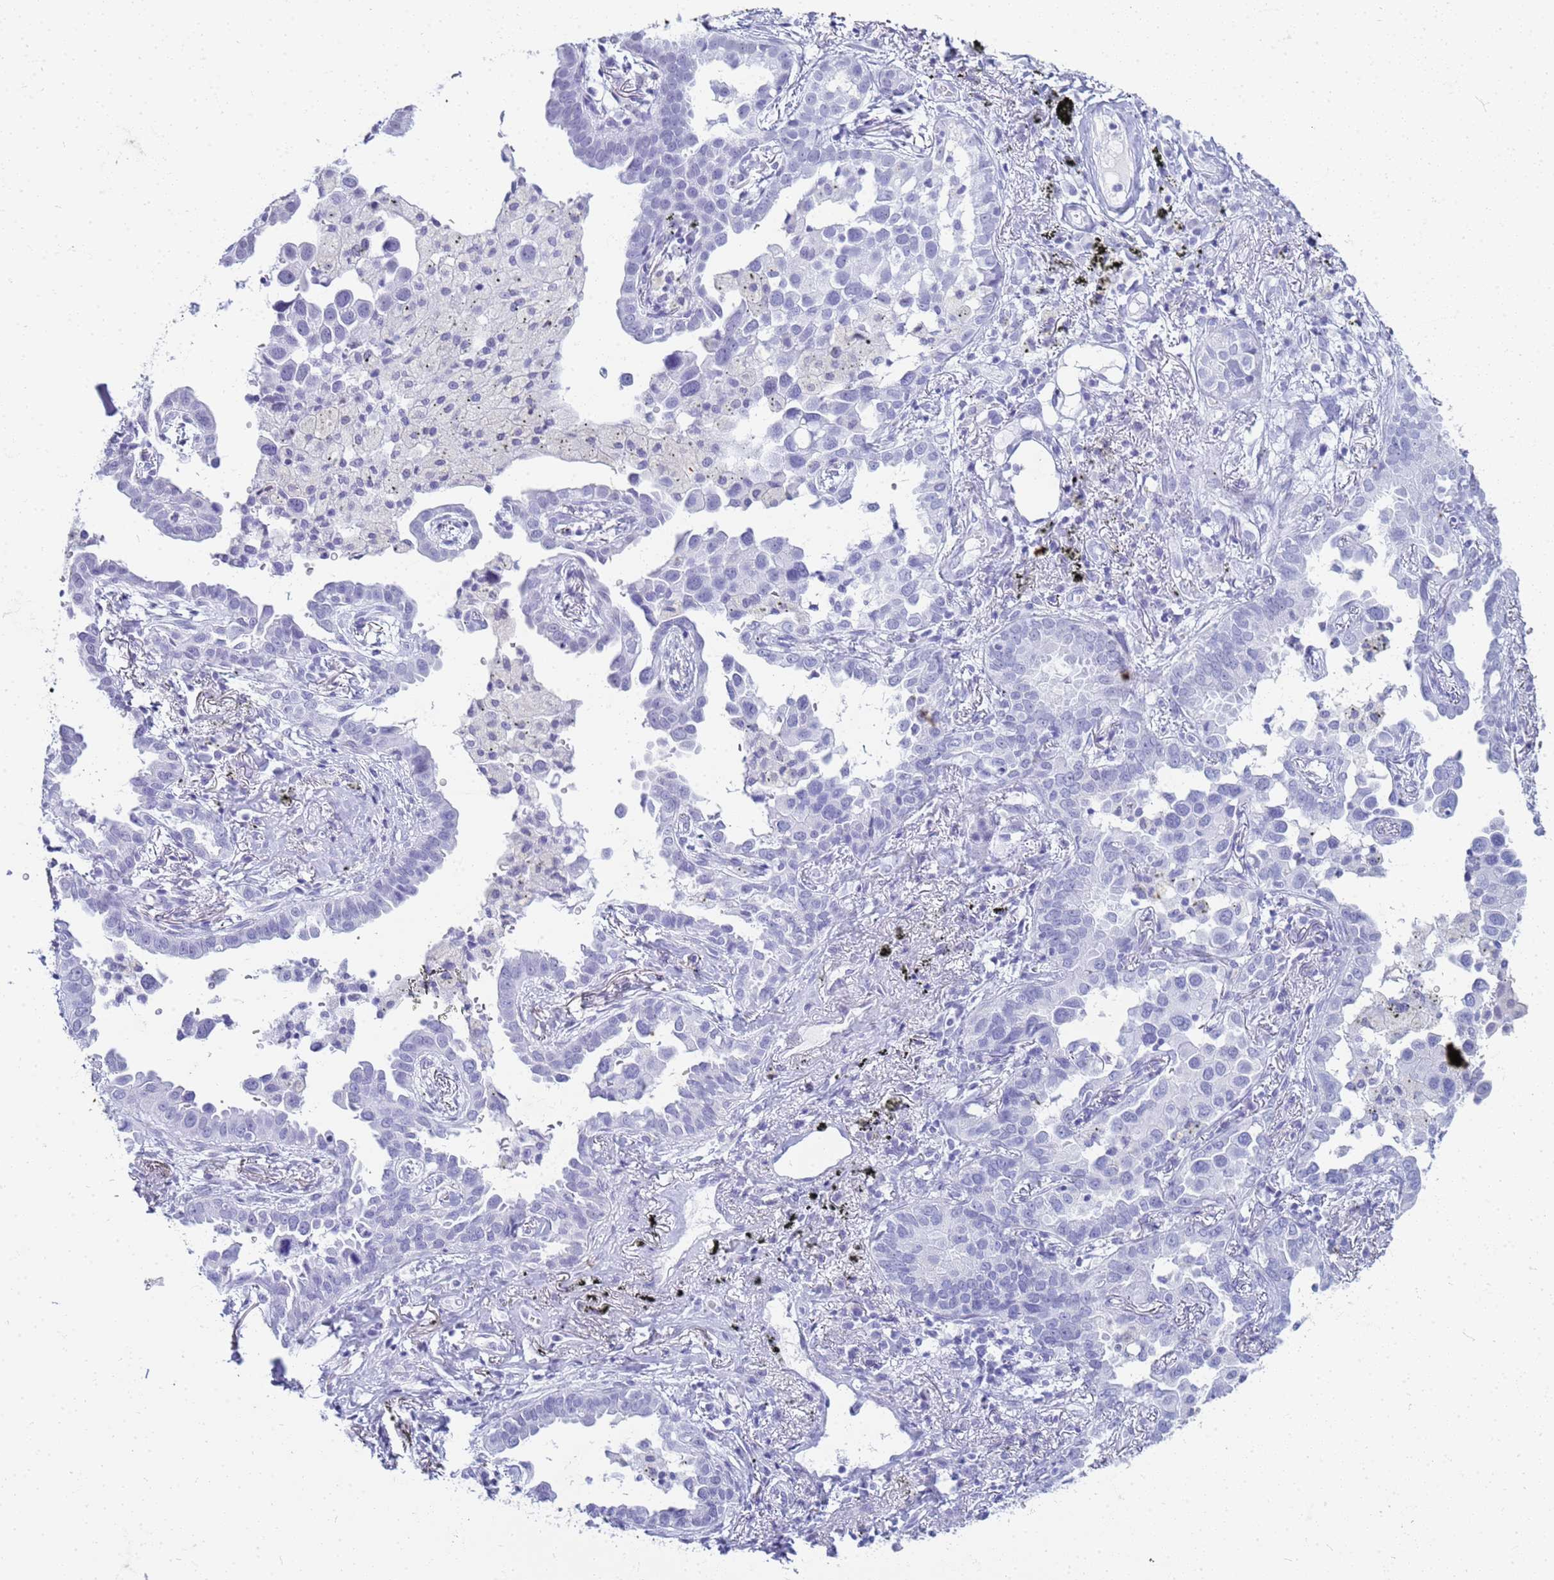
{"staining": {"intensity": "negative", "quantity": "none", "location": "none"}, "tissue": "lung cancer", "cell_type": "Tumor cells", "image_type": "cancer", "snomed": [{"axis": "morphology", "description": "Adenocarcinoma, NOS"}, {"axis": "topography", "description": "Lung"}], "caption": "Tumor cells show no significant protein expression in lung cancer.", "gene": "SLC7A9", "patient": {"sex": "male", "age": 67}}